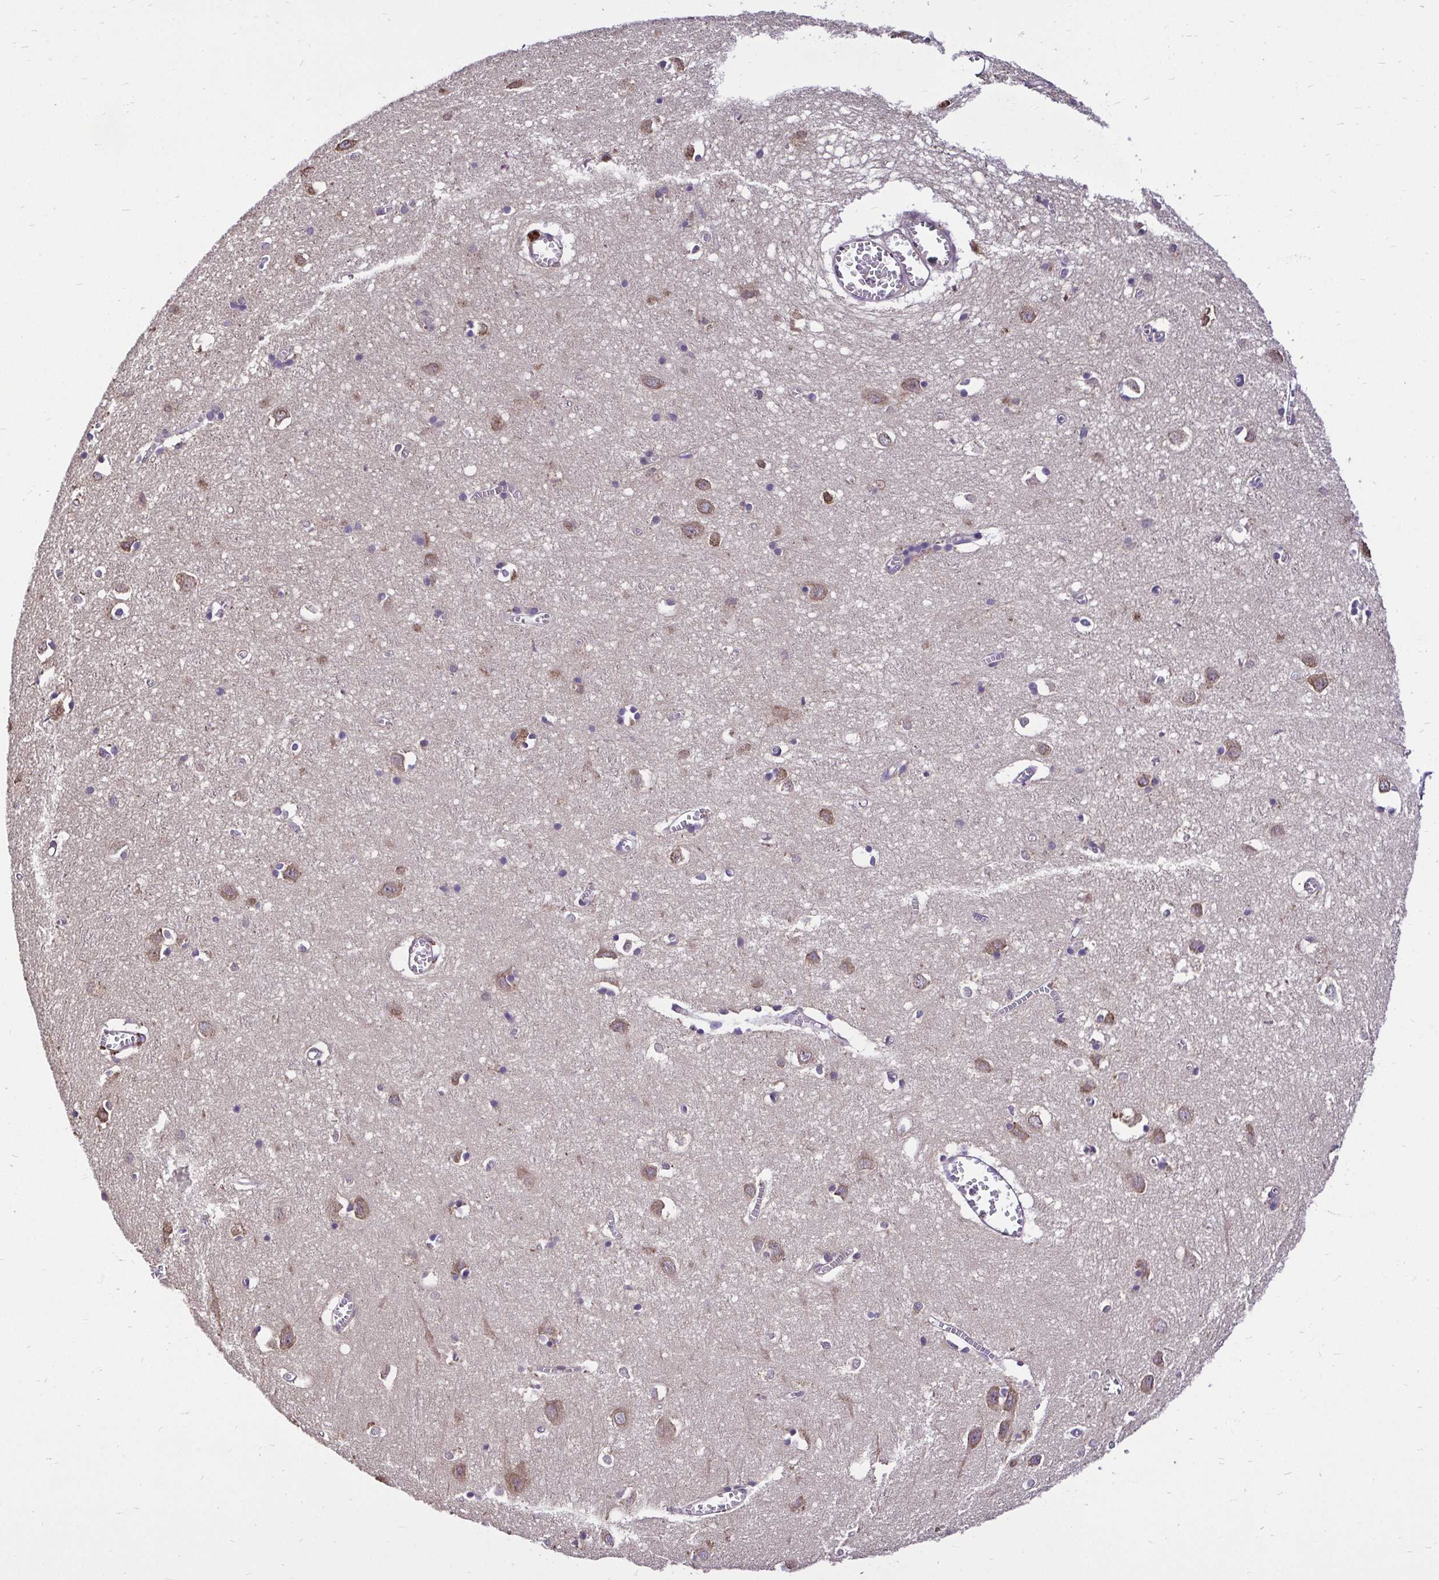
{"staining": {"intensity": "weak", "quantity": ">75%", "location": "cytoplasmic/membranous"}, "tissue": "cerebral cortex", "cell_type": "Endothelial cells", "image_type": "normal", "snomed": [{"axis": "morphology", "description": "Normal tissue, NOS"}, {"axis": "topography", "description": "Cerebral cortex"}], "caption": "Human cerebral cortex stained with a brown dye demonstrates weak cytoplasmic/membranous positive expression in approximately >75% of endothelial cells.", "gene": "CCDC122", "patient": {"sex": "male", "age": 70}}